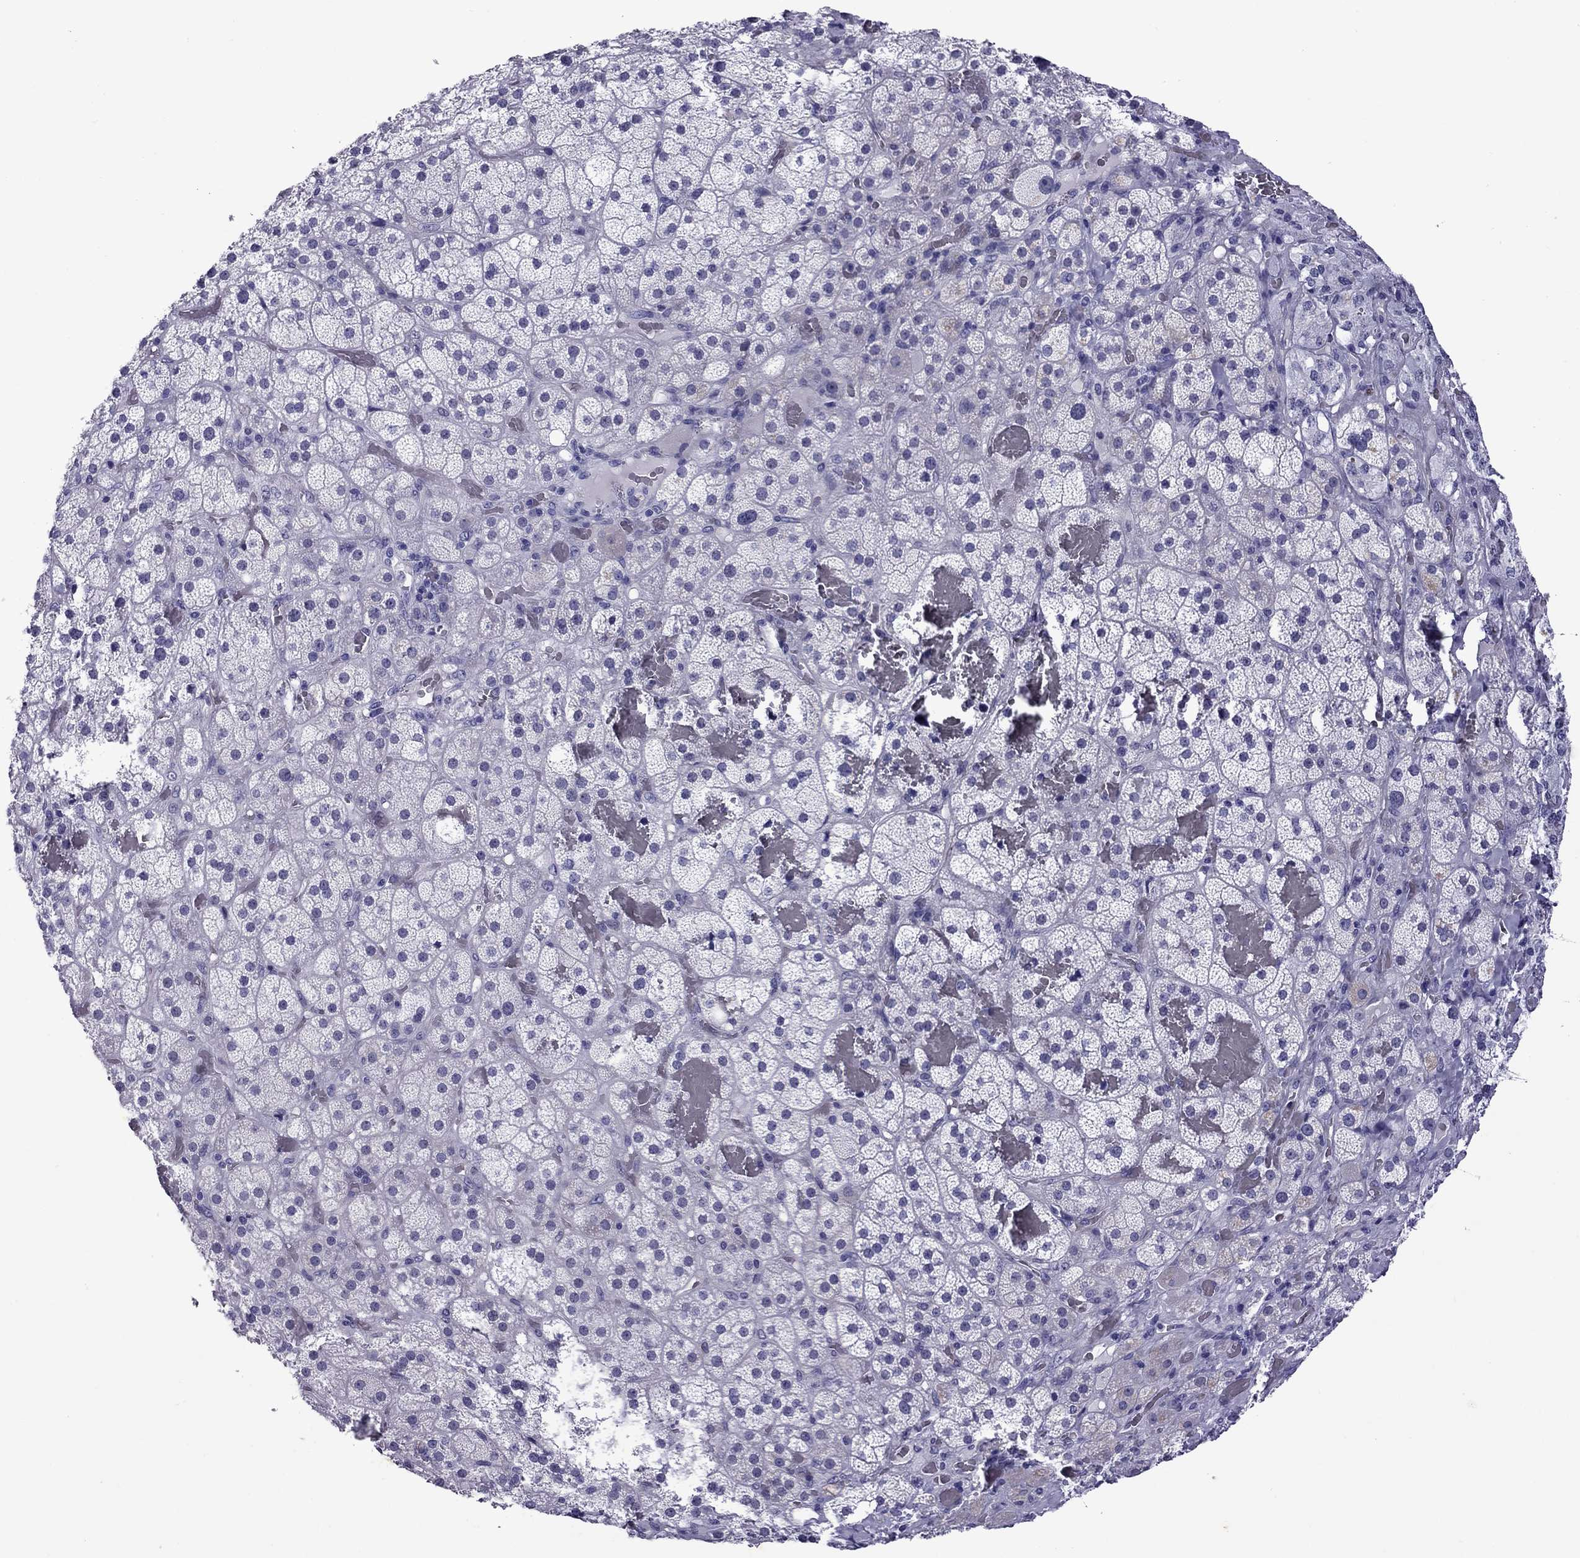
{"staining": {"intensity": "negative", "quantity": "none", "location": "none"}, "tissue": "adrenal gland", "cell_type": "Glandular cells", "image_type": "normal", "snomed": [{"axis": "morphology", "description": "Normal tissue, NOS"}, {"axis": "topography", "description": "Adrenal gland"}], "caption": "Glandular cells are negative for protein expression in benign human adrenal gland.", "gene": "CHRNA5", "patient": {"sex": "male", "age": 57}}